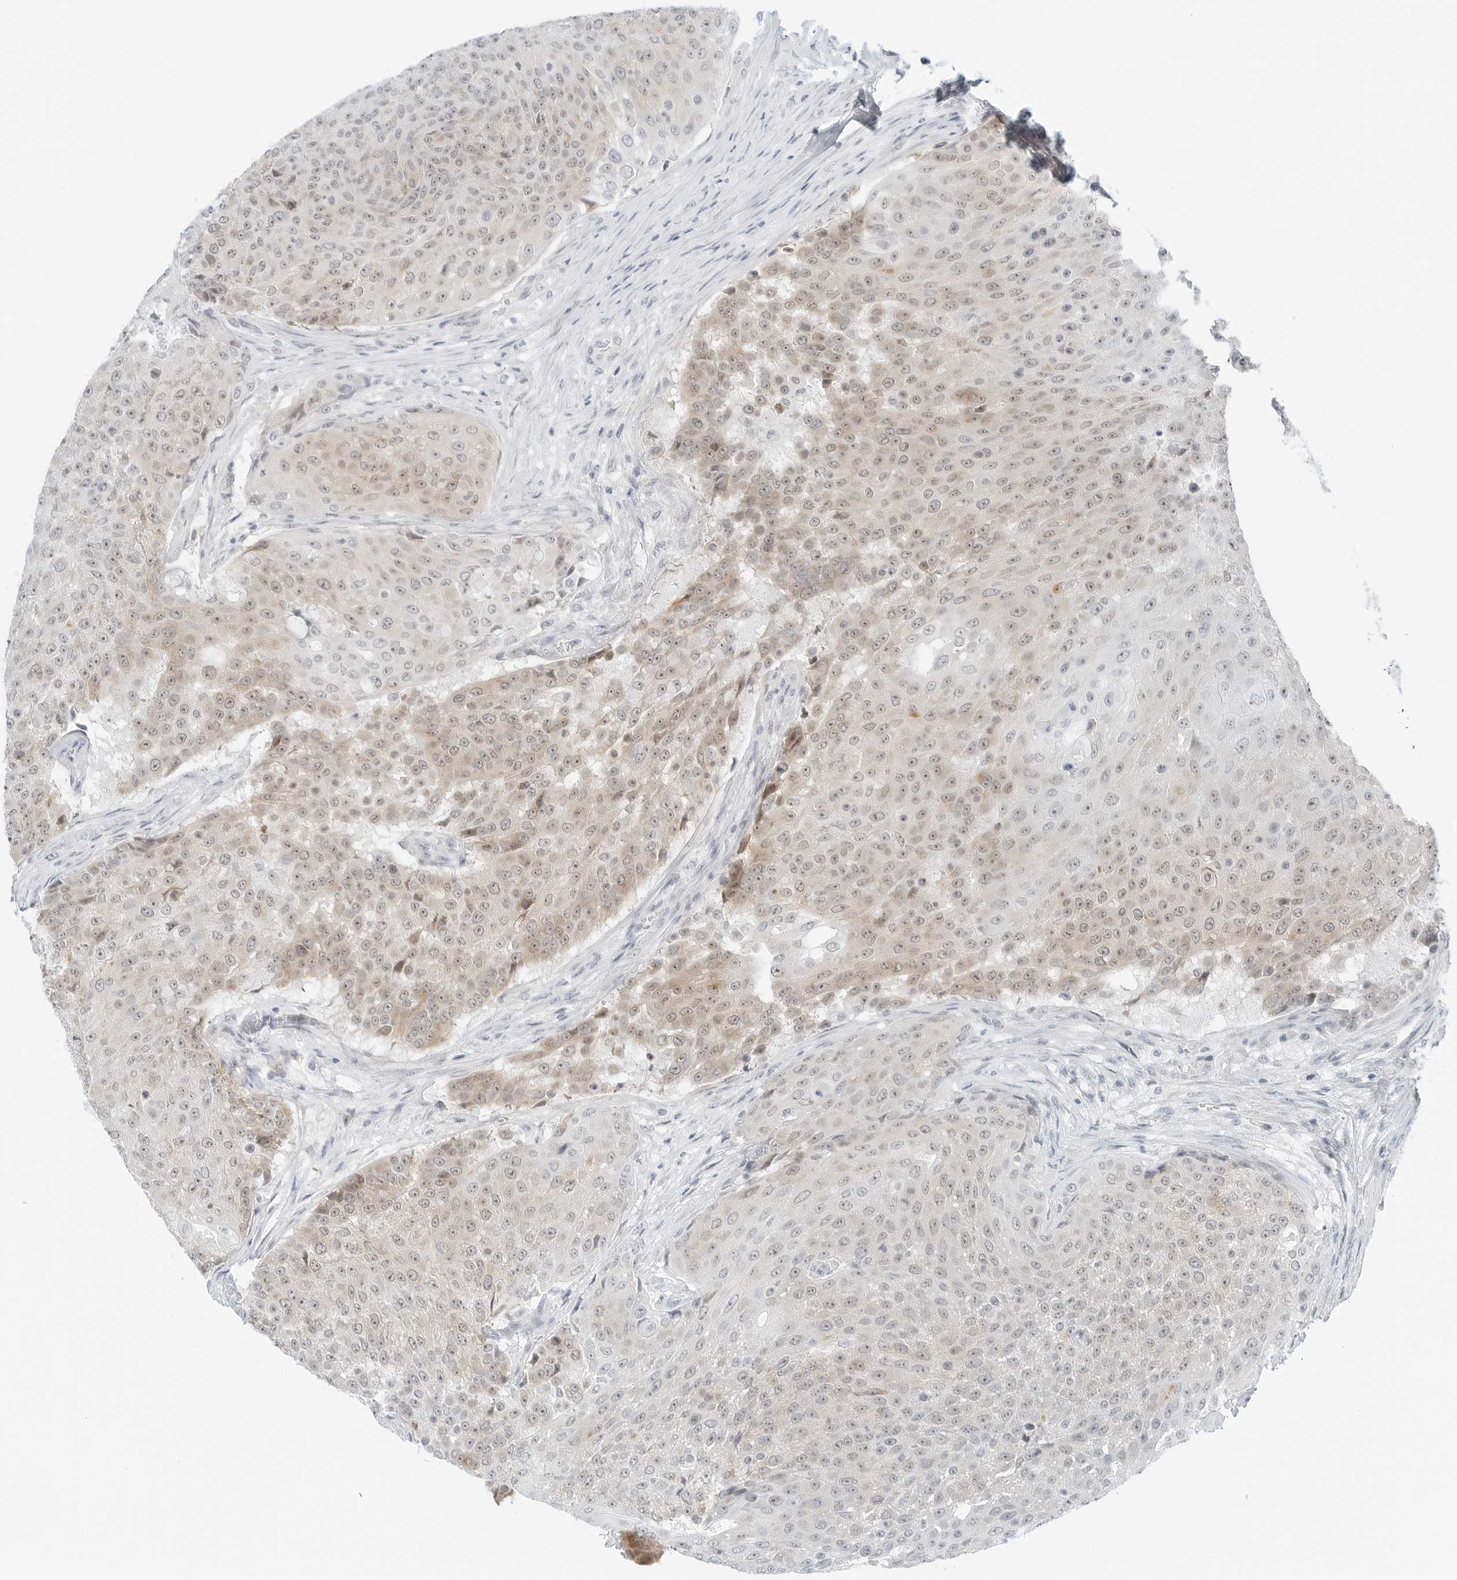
{"staining": {"intensity": "weak", "quantity": "25%-75%", "location": "nuclear"}, "tissue": "urothelial cancer", "cell_type": "Tumor cells", "image_type": "cancer", "snomed": [{"axis": "morphology", "description": "Urothelial carcinoma, High grade"}, {"axis": "topography", "description": "Urinary bladder"}], "caption": "This is an image of immunohistochemistry (IHC) staining of urothelial carcinoma (high-grade), which shows weak staining in the nuclear of tumor cells.", "gene": "CCSAP", "patient": {"sex": "female", "age": 63}}